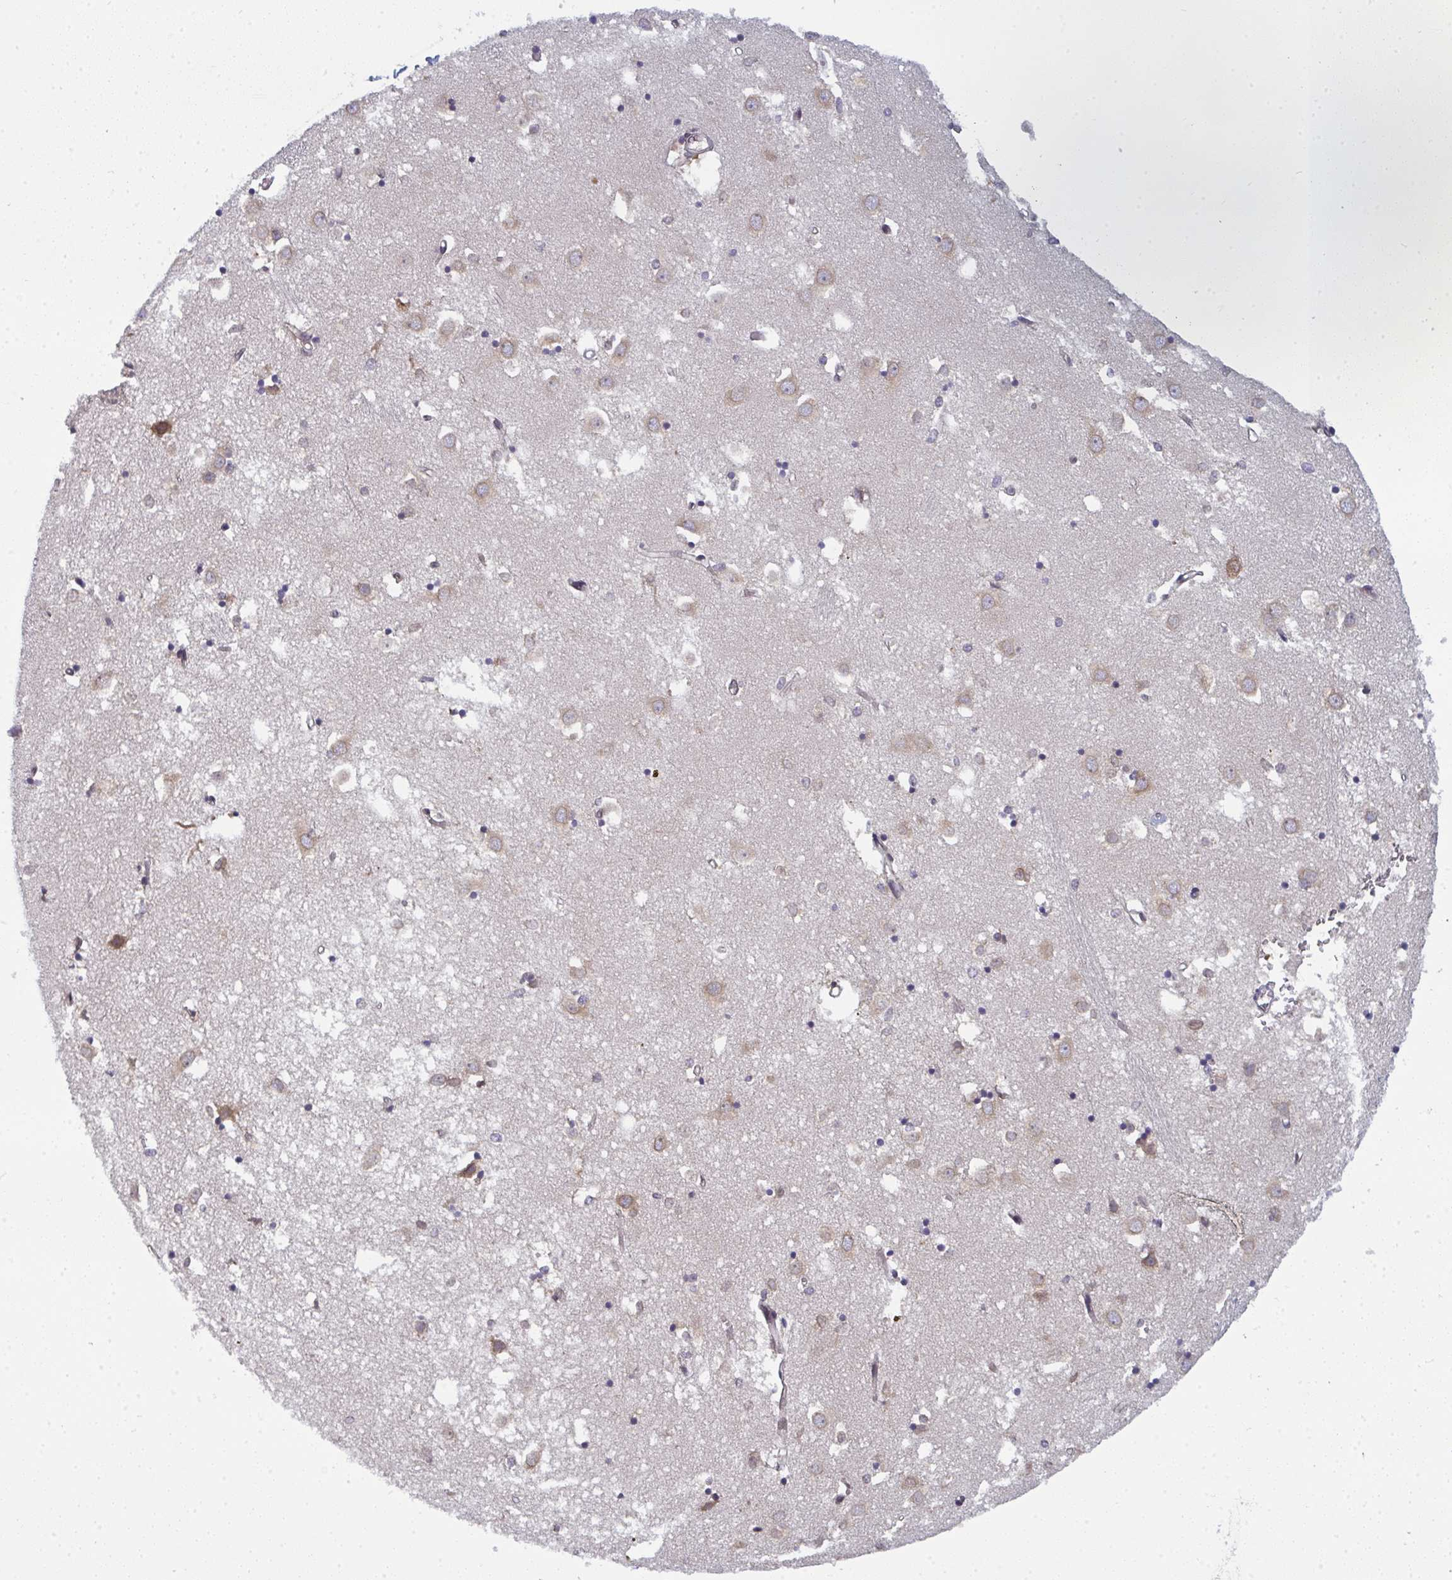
{"staining": {"intensity": "negative", "quantity": "none", "location": "none"}, "tissue": "caudate", "cell_type": "Glial cells", "image_type": "normal", "snomed": [{"axis": "morphology", "description": "Normal tissue, NOS"}, {"axis": "topography", "description": "Lateral ventricle wall"}], "caption": "IHC micrograph of unremarkable caudate: caudate stained with DAB (3,3'-diaminobenzidine) shows no significant protein staining in glial cells.", "gene": "LYSMD4", "patient": {"sex": "male", "age": 70}}